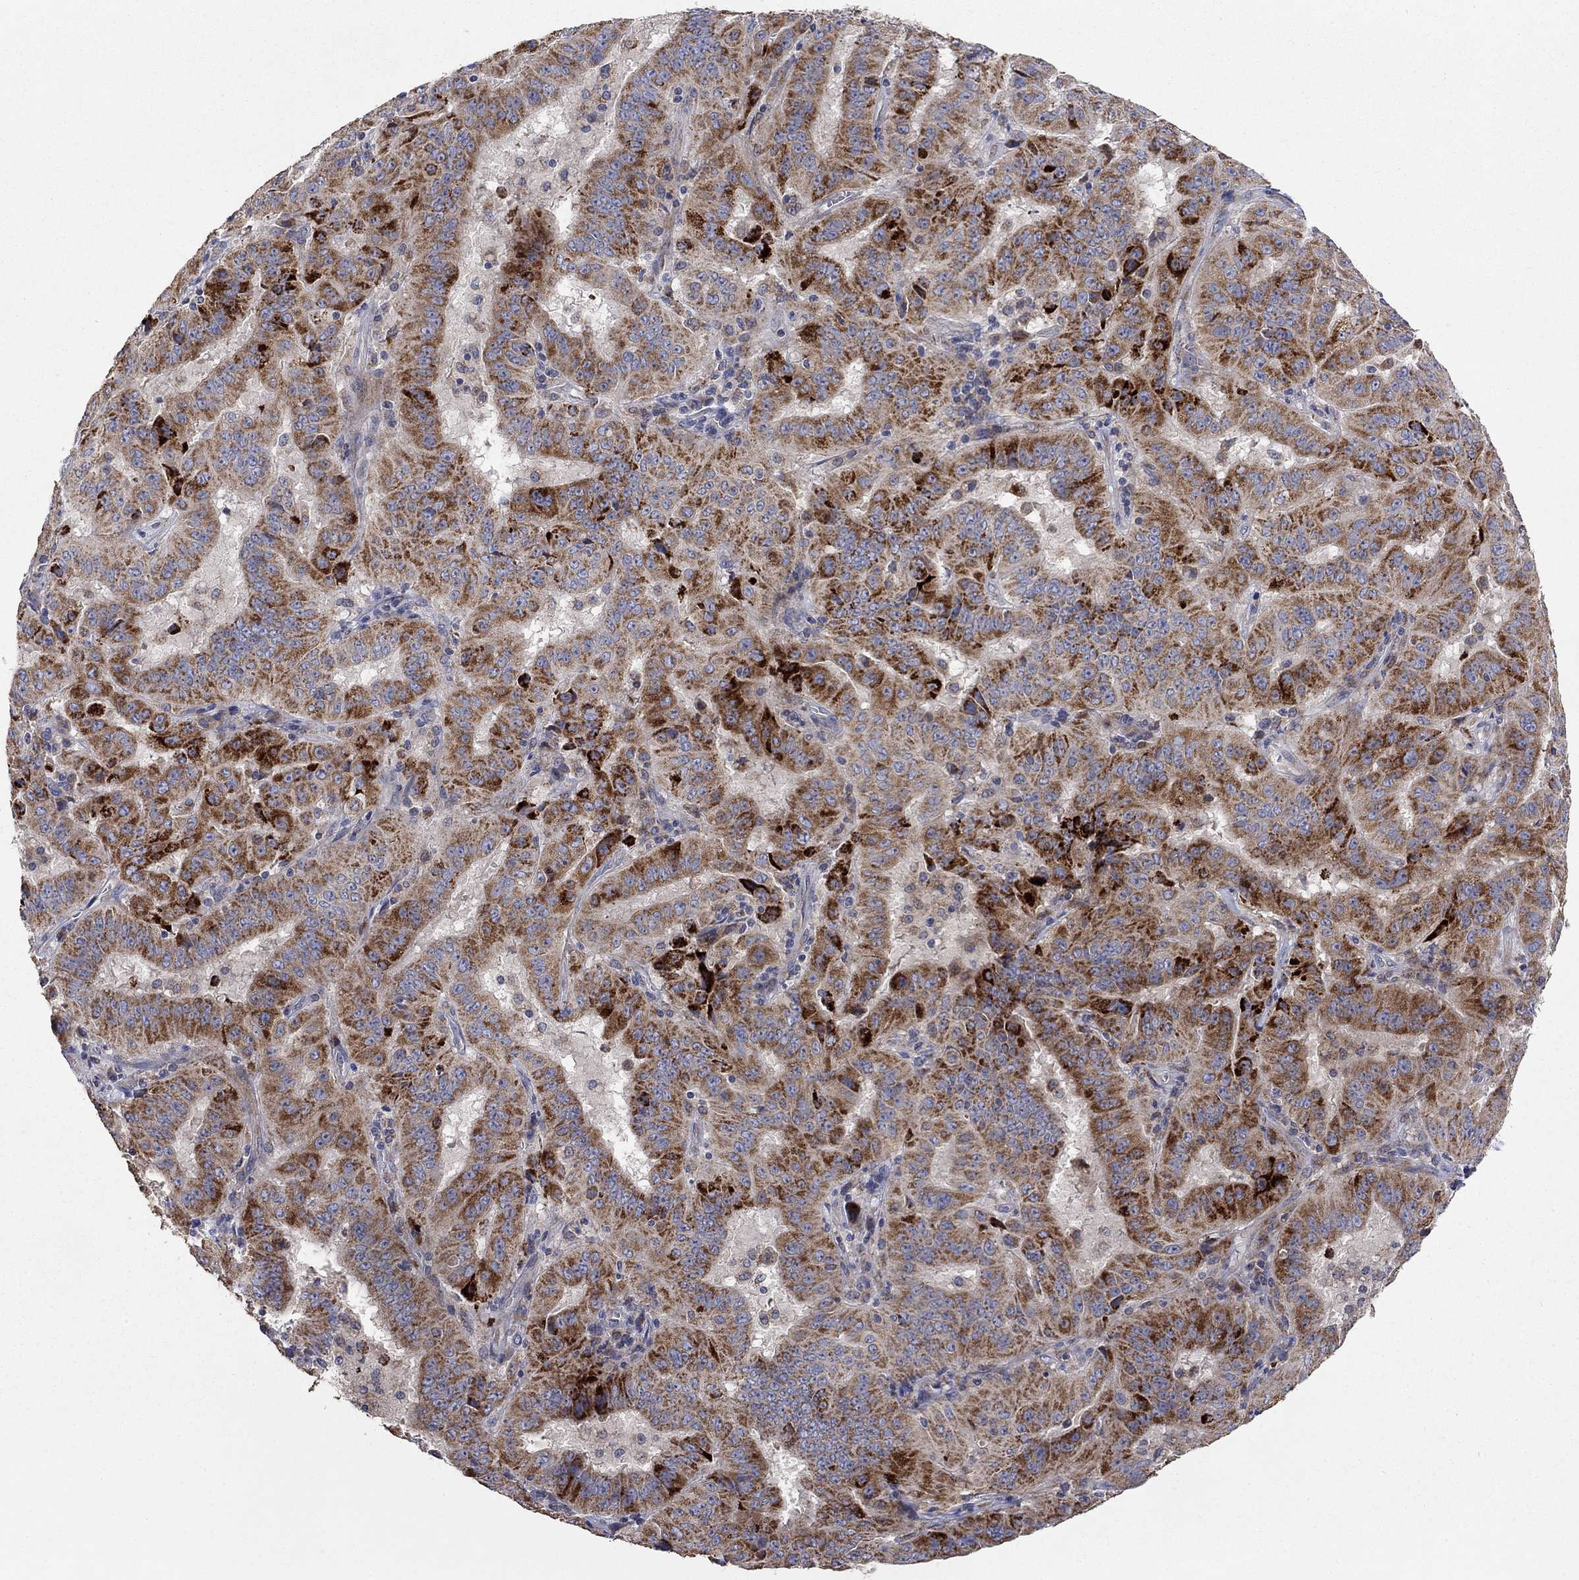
{"staining": {"intensity": "moderate", "quantity": ">75%", "location": "cytoplasmic/membranous"}, "tissue": "pancreatic cancer", "cell_type": "Tumor cells", "image_type": "cancer", "snomed": [{"axis": "morphology", "description": "Adenocarcinoma, NOS"}, {"axis": "topography", "description": "Pancreas"}], "caption": "Immunohistochemical staining of adenocarcinoma (pancreatic) displays moderate cytoplasmic/membranous protein expression in about >75% of tumor cells.", "gene": "UGT8", "patient": {"sex": "male", "age": 63}}